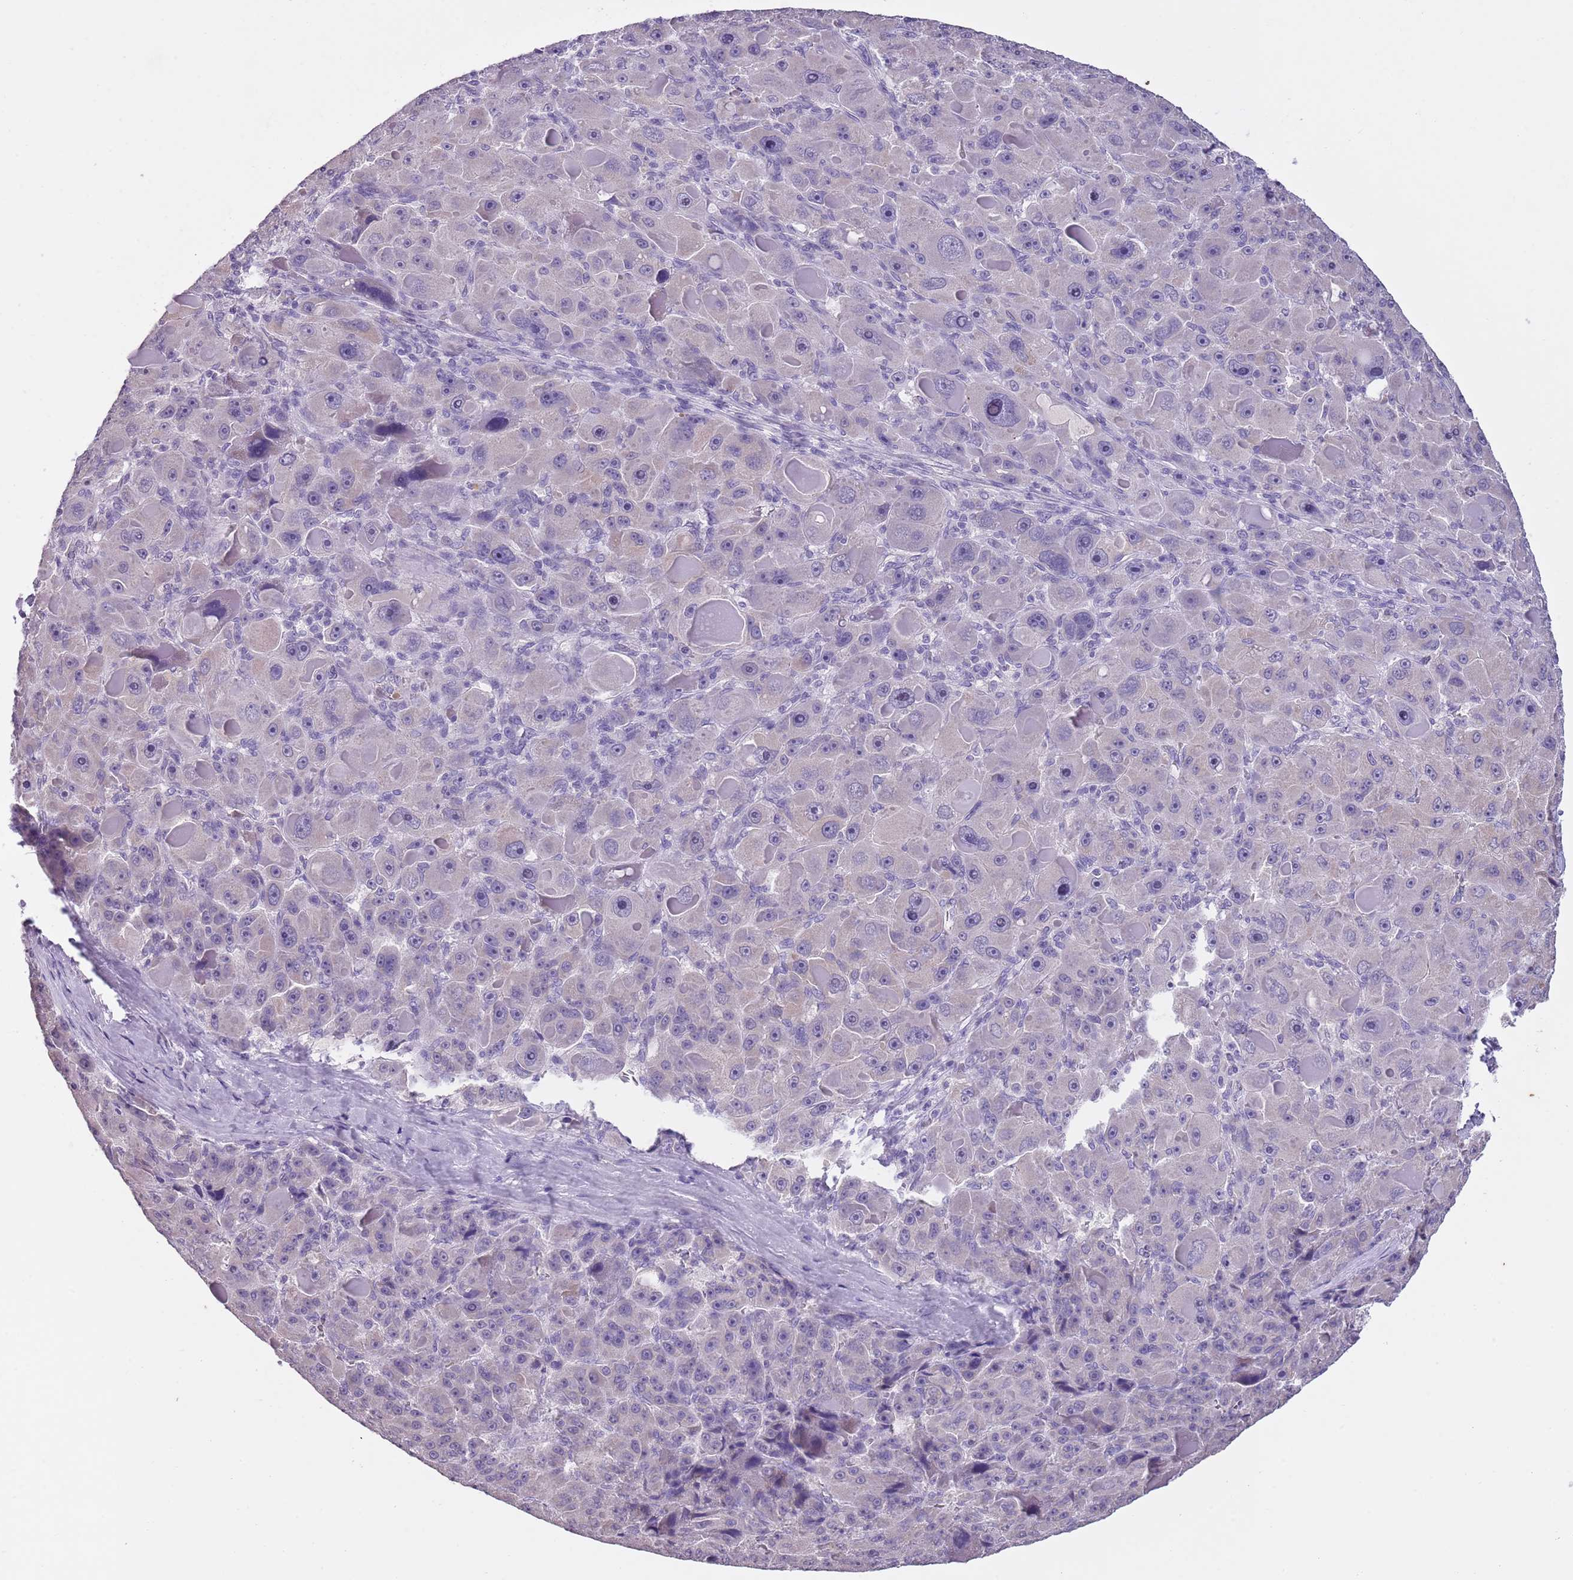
{"staining": {"intensity": "negative", "quantity": "none", "location": "none"}, "tissue": "liver cancer", "cell_type": "Tumor cells", "image_type": "cancer", "snomed": [{"axis": "morphology", "description": "Carcinoma, Hepatocellular, NOS"}, {"axis": "topography", "description": "Liver"}], "caption": "There is no significant positivity in tumor cells of liver hepatocellular carcinoma.", "gene": "SLC35E3", "patient": {"sex": "male", "age": 76}}